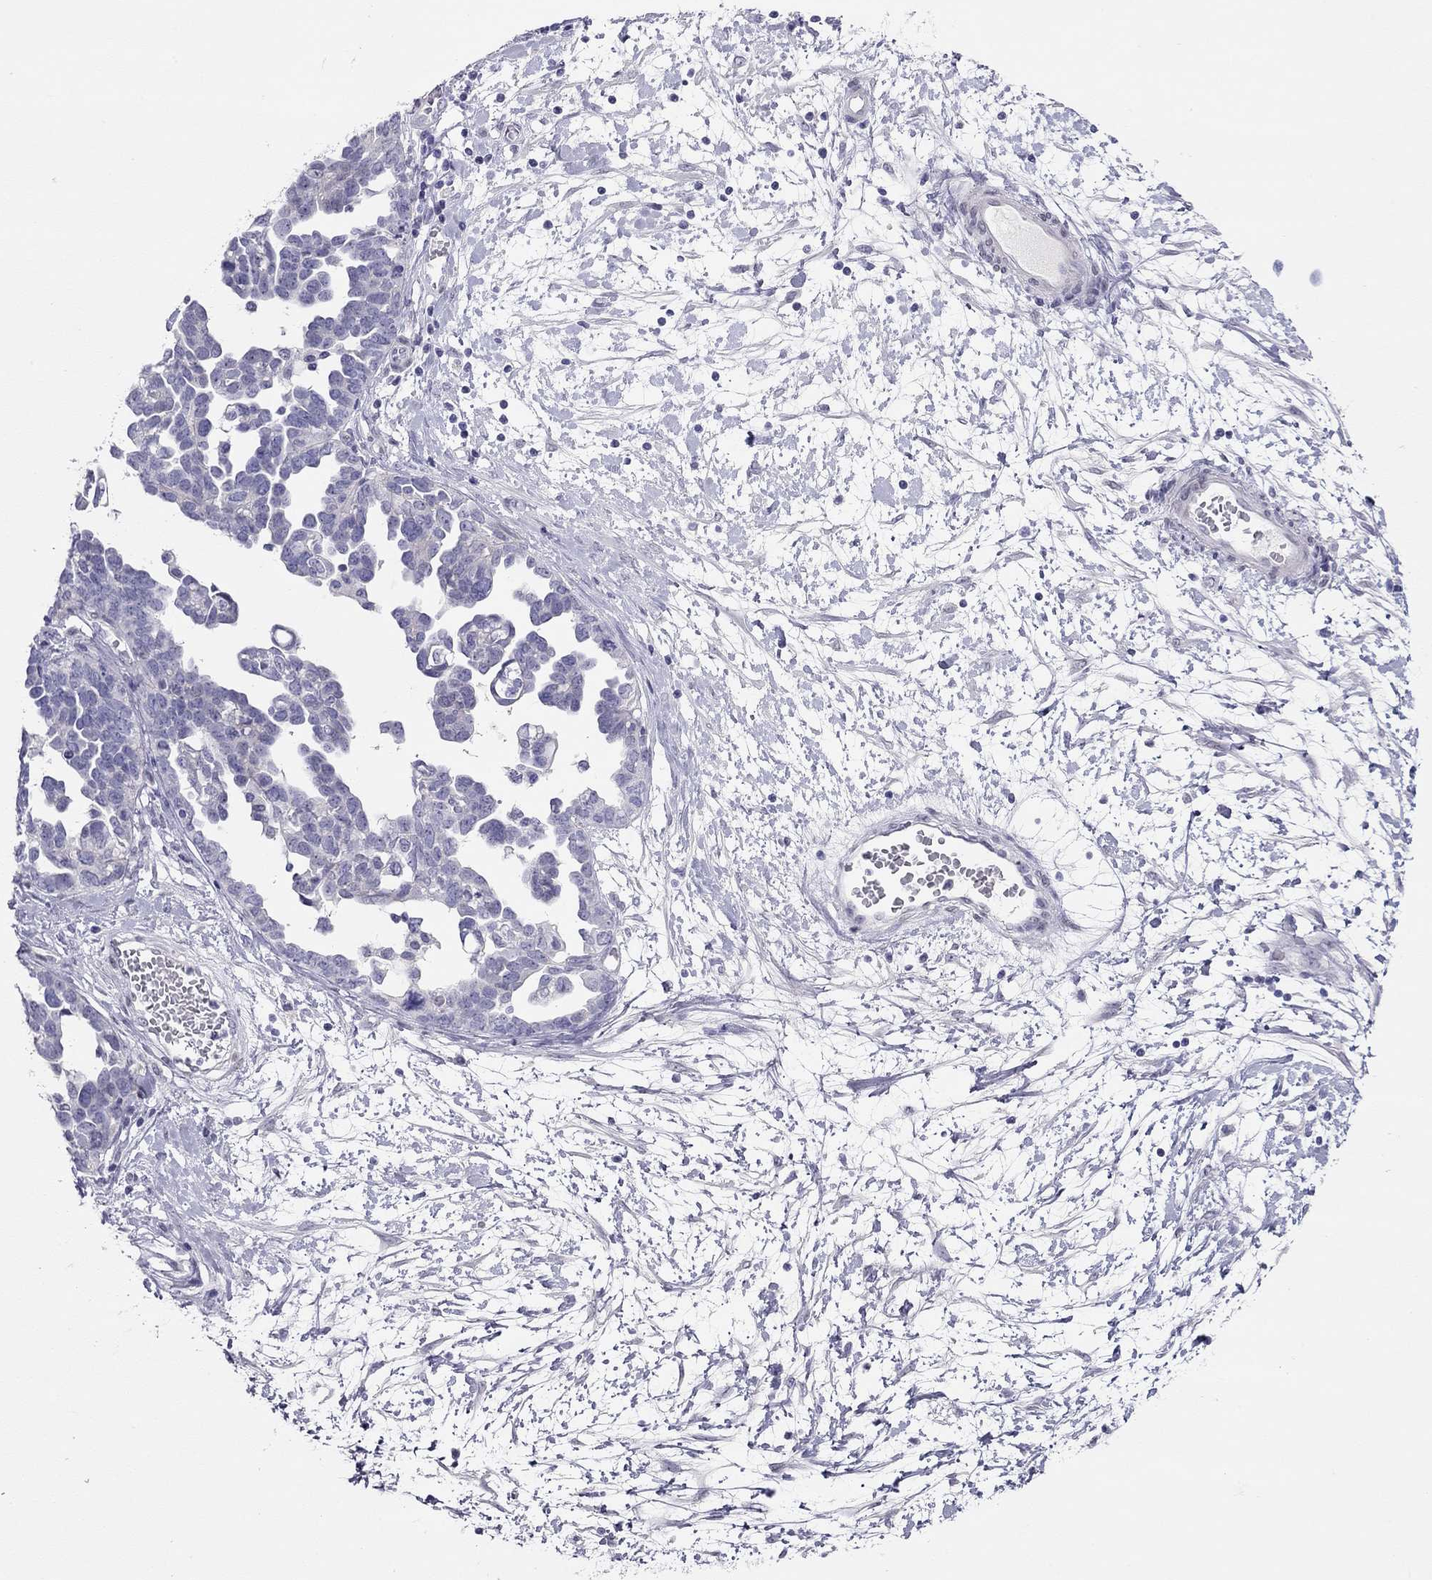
{"staining": {"intensity": "negative", "quantity": "none", "location": "none"}, "tissue": "ovarian cancer", "cell_type": "Tumor cells", "image_type": "cancer", "snomed": [{"axis": "morphology", "description": "Cystadenocarcinoma, serous, NOS"}, {"axis": "topography", "description": "Ovary"}], "caption": "Tumor cells are negative for protein expression in human ovarian serous cystadenocarcinoma.", "gene": "KCNV2", "patient": {"sex": "female", "age": 54}}